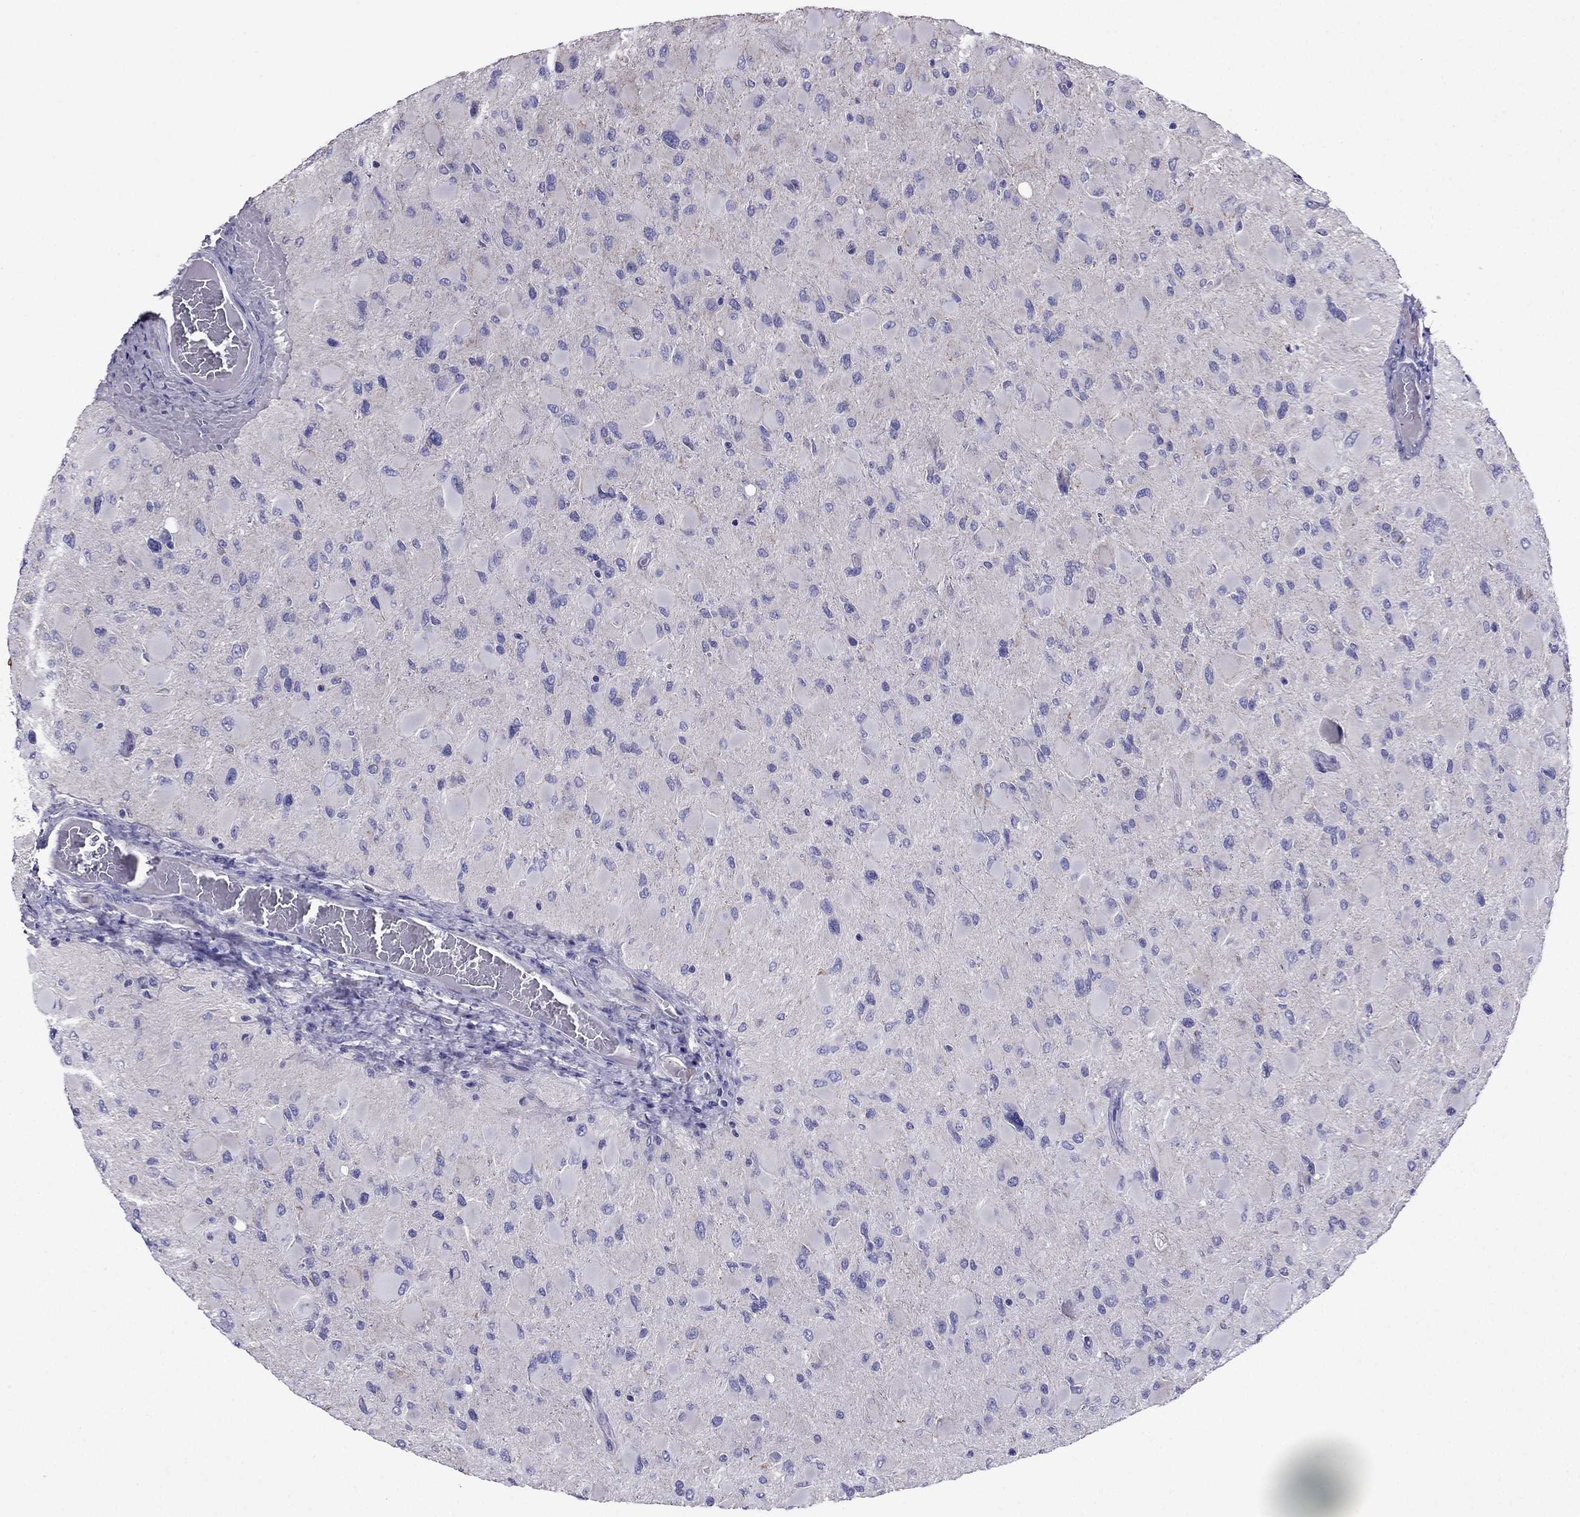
{"staining": {"intensity": "negative", "quantity": "none", "location": "none"}, "tissue": "glioma", "cell_type": "Tumor cells", "image_type": "cancer", "snomed": [{"axis": "morphology", "description": "Glioma, malignant, High grade"}, {"axis": "topography", "description": "Cerebral cortex"}], "caption": "Immunohistochemical staining of human glioma shows no significant staining in tumor cells. Brightfield microscopy of immunohistochemistry stained with DAB (brown) and hematoxylin (blue), captured at high magnification.", "gene": "DSC1", "patient": {"sex": "female", "age": 36}}